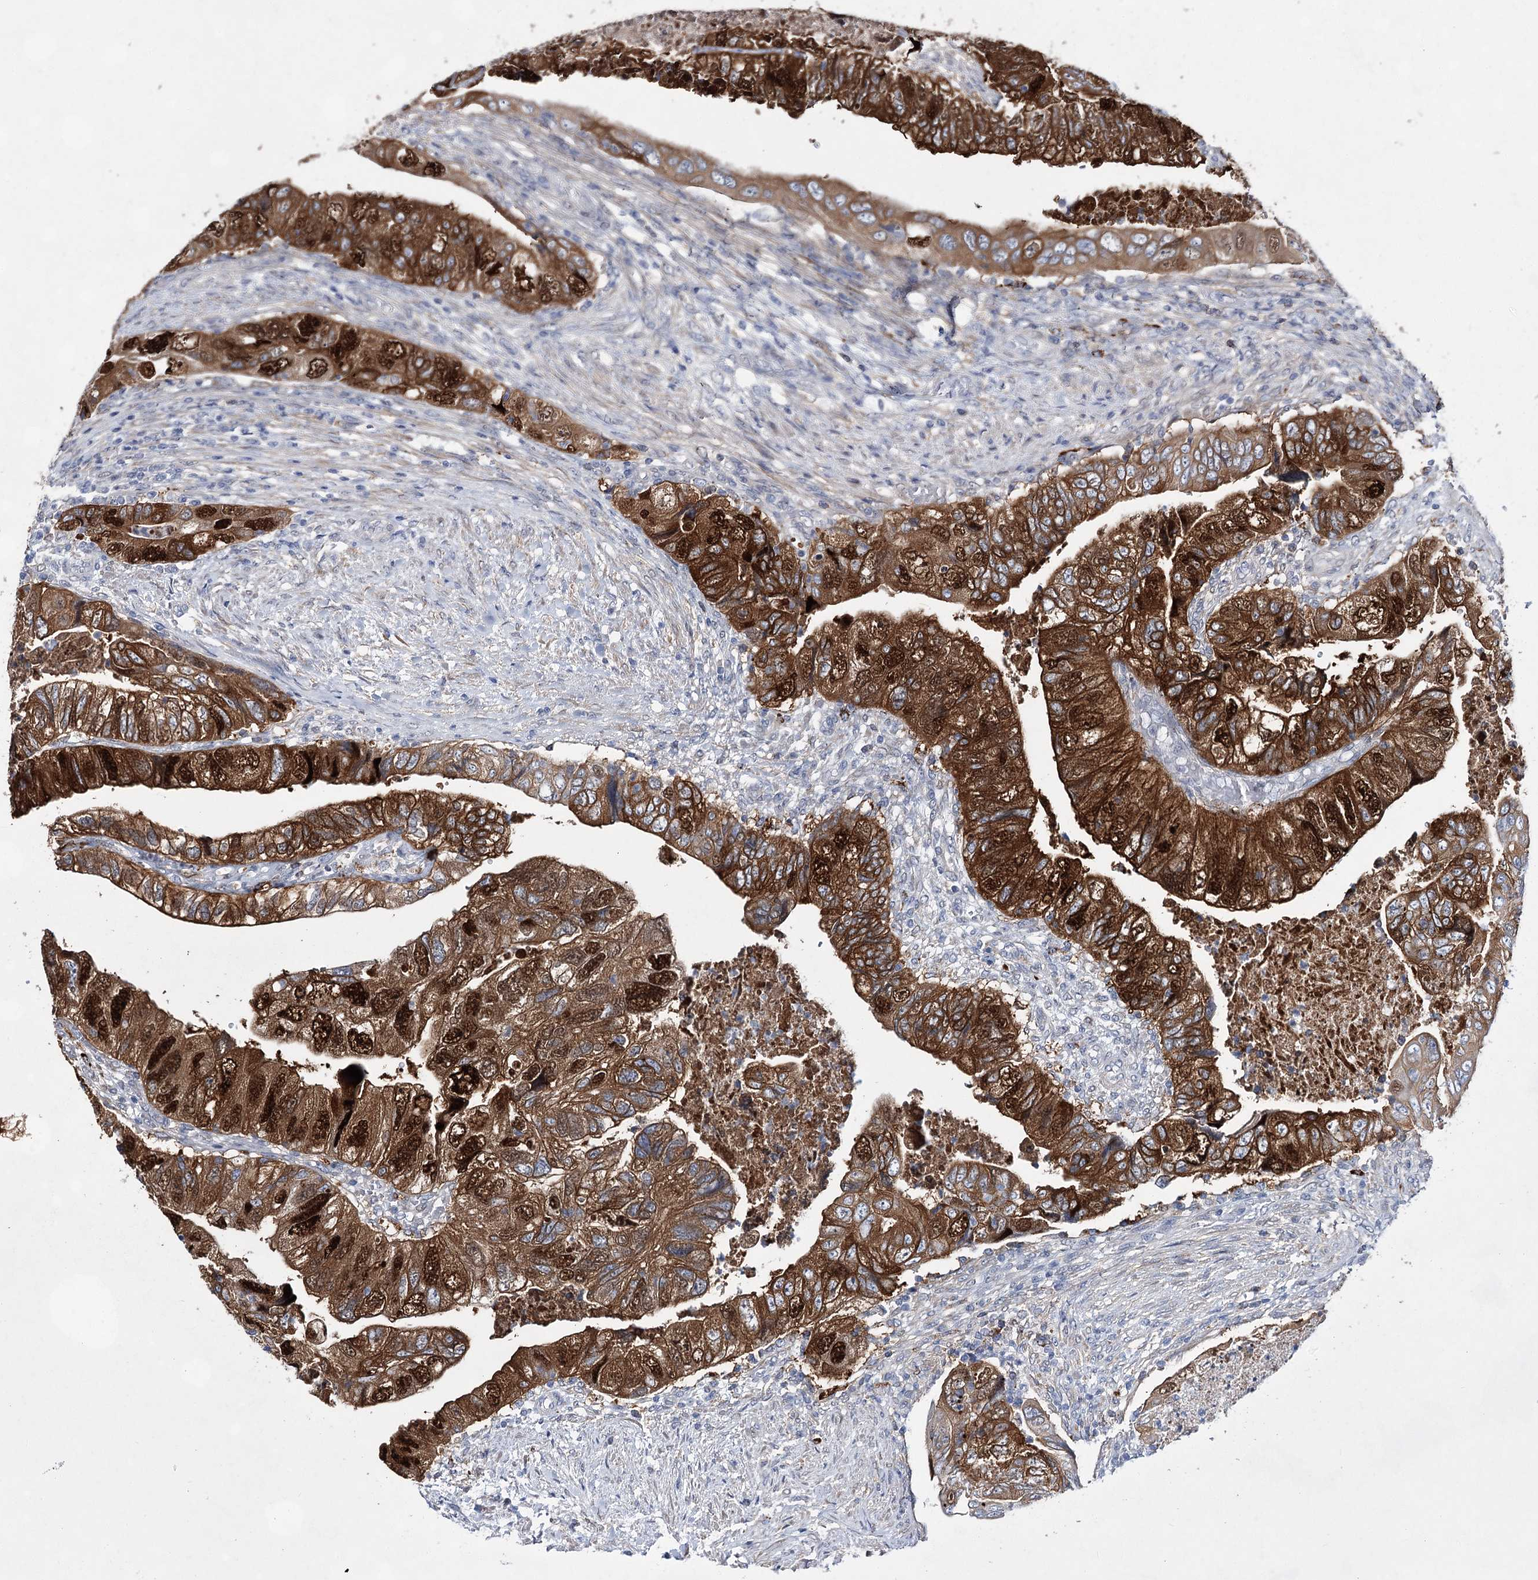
{"staining": {"intensity": "strong", "quantity": ">75%", "location": "cytoplasmic/membranous,nuclear"}, "tissue": "colorectal cancer", "cell_type": "Tumor cells", "image_type": "cancer", "snomed": [{"axis": "morphology", "description": "Adenocarcinoma, NOS"}, {"axis": "topography", "description": "Rectum"}], "caption": "The histopathology image shows a brown stain indicating the presence of a protein in the cytoplasmic/membranous and nuclear of tumor cells in colorectal adenocarcinoma. (brown staining indicates protein expression, while blue staining denotes nuclei).", "gene": "UGDH", "patient": {"sex": "male", "age": 63}}